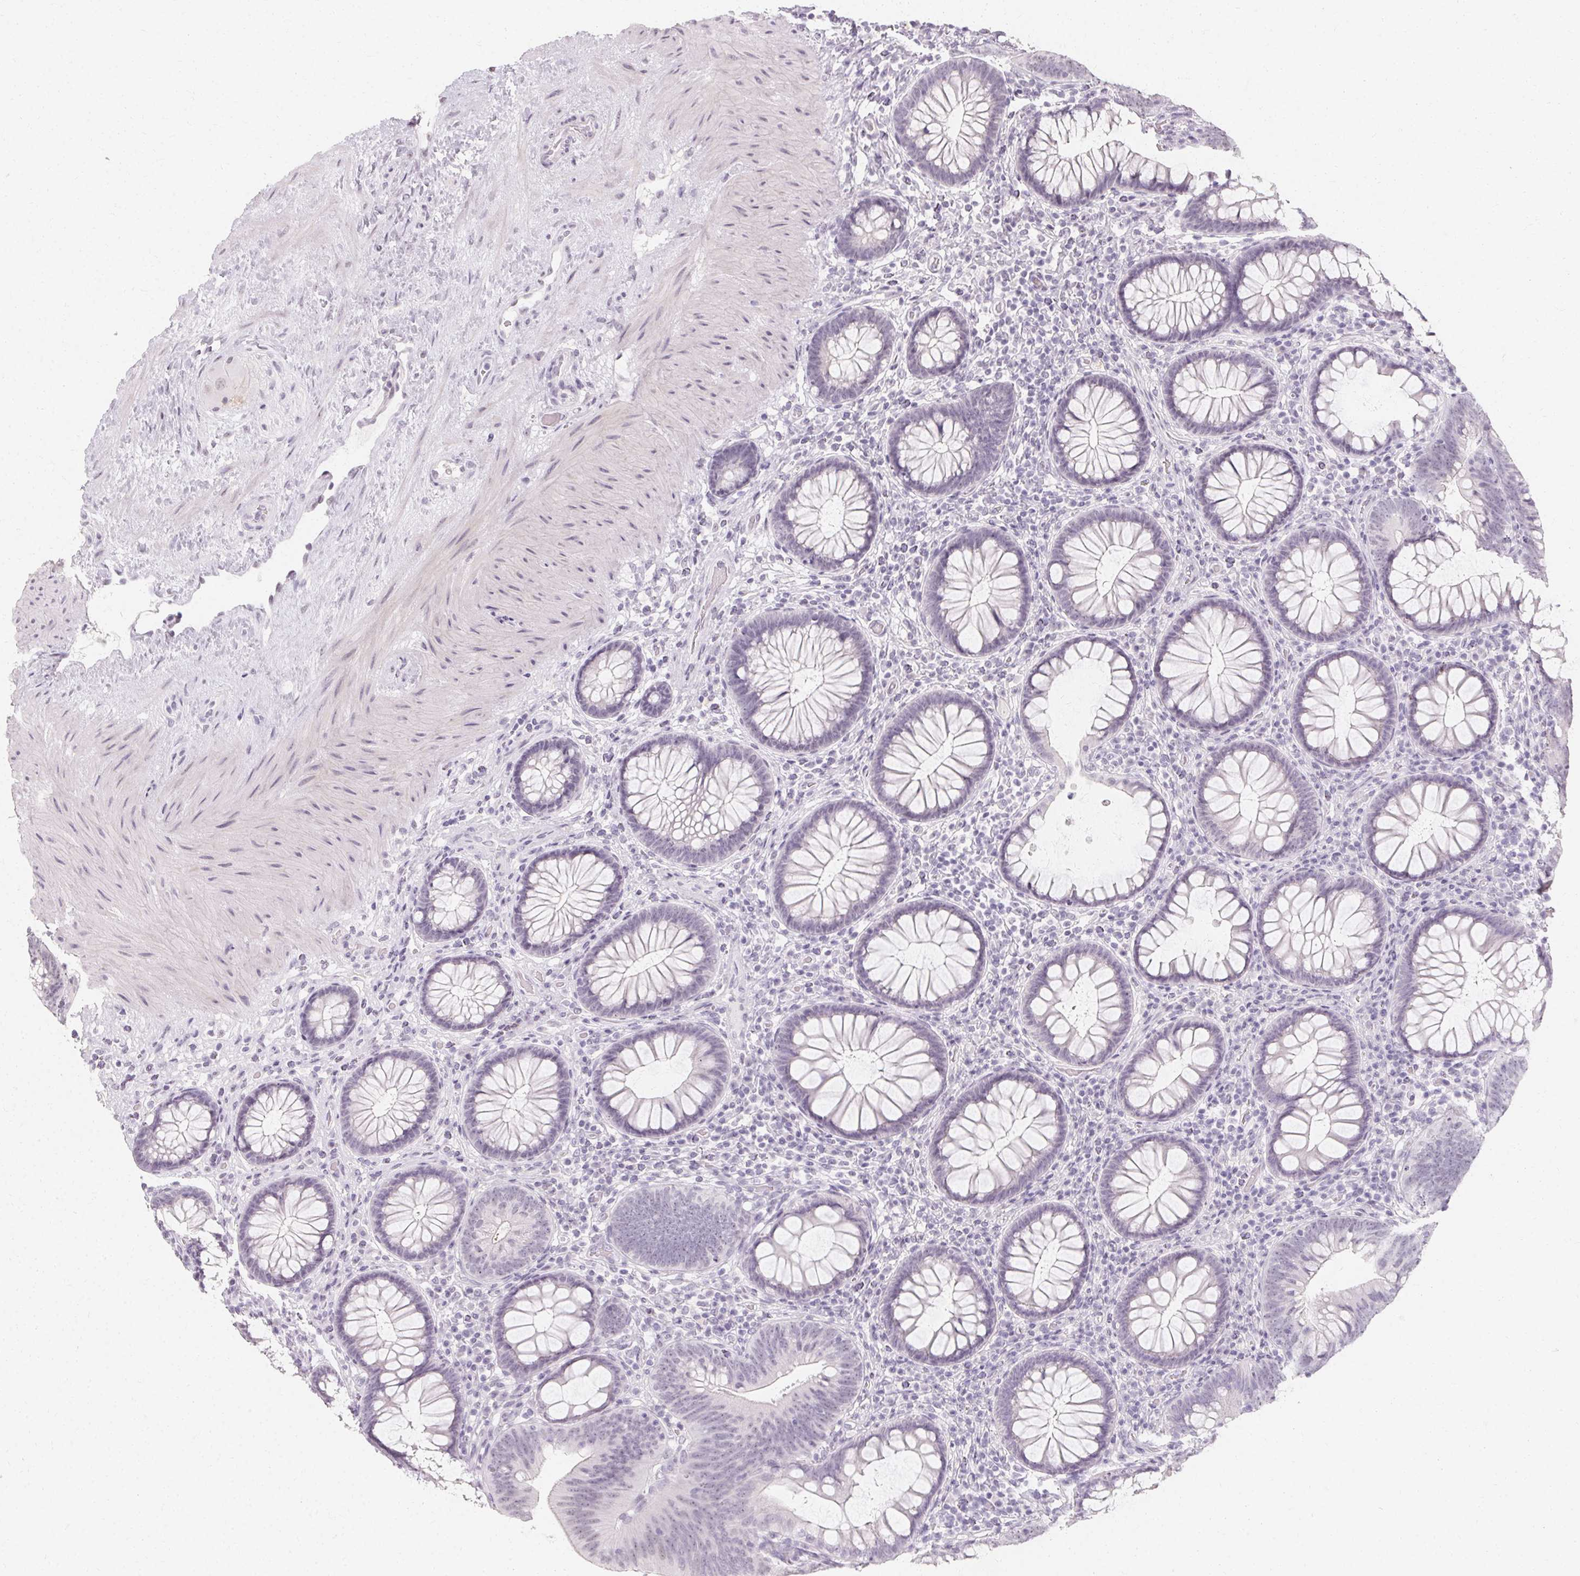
{"staining": {"intensity": "negative", "quantity": "none", "location": "none"}, "tissue": "colon", "cell_type": "Endothelial cells", "image_type": "normal", "snomed": [{"axis": "morphology", "description": "Normal tissue, NOS"}, {"axis": "morphology", "description": "Adenoma, NOS"}, {"axis": "topography", "description": "Soft tissue"}, {"axis": "topography", "description": "Colon"}], "caption": "This micrograph is of benign colon stained with immunohistochemistry to label a protein in brown with the nuclei are counter-stained blue. There is no expression in endothelial cells.", "gene": "SYNPR", "patient": {"sex": "male", "age": 47}}